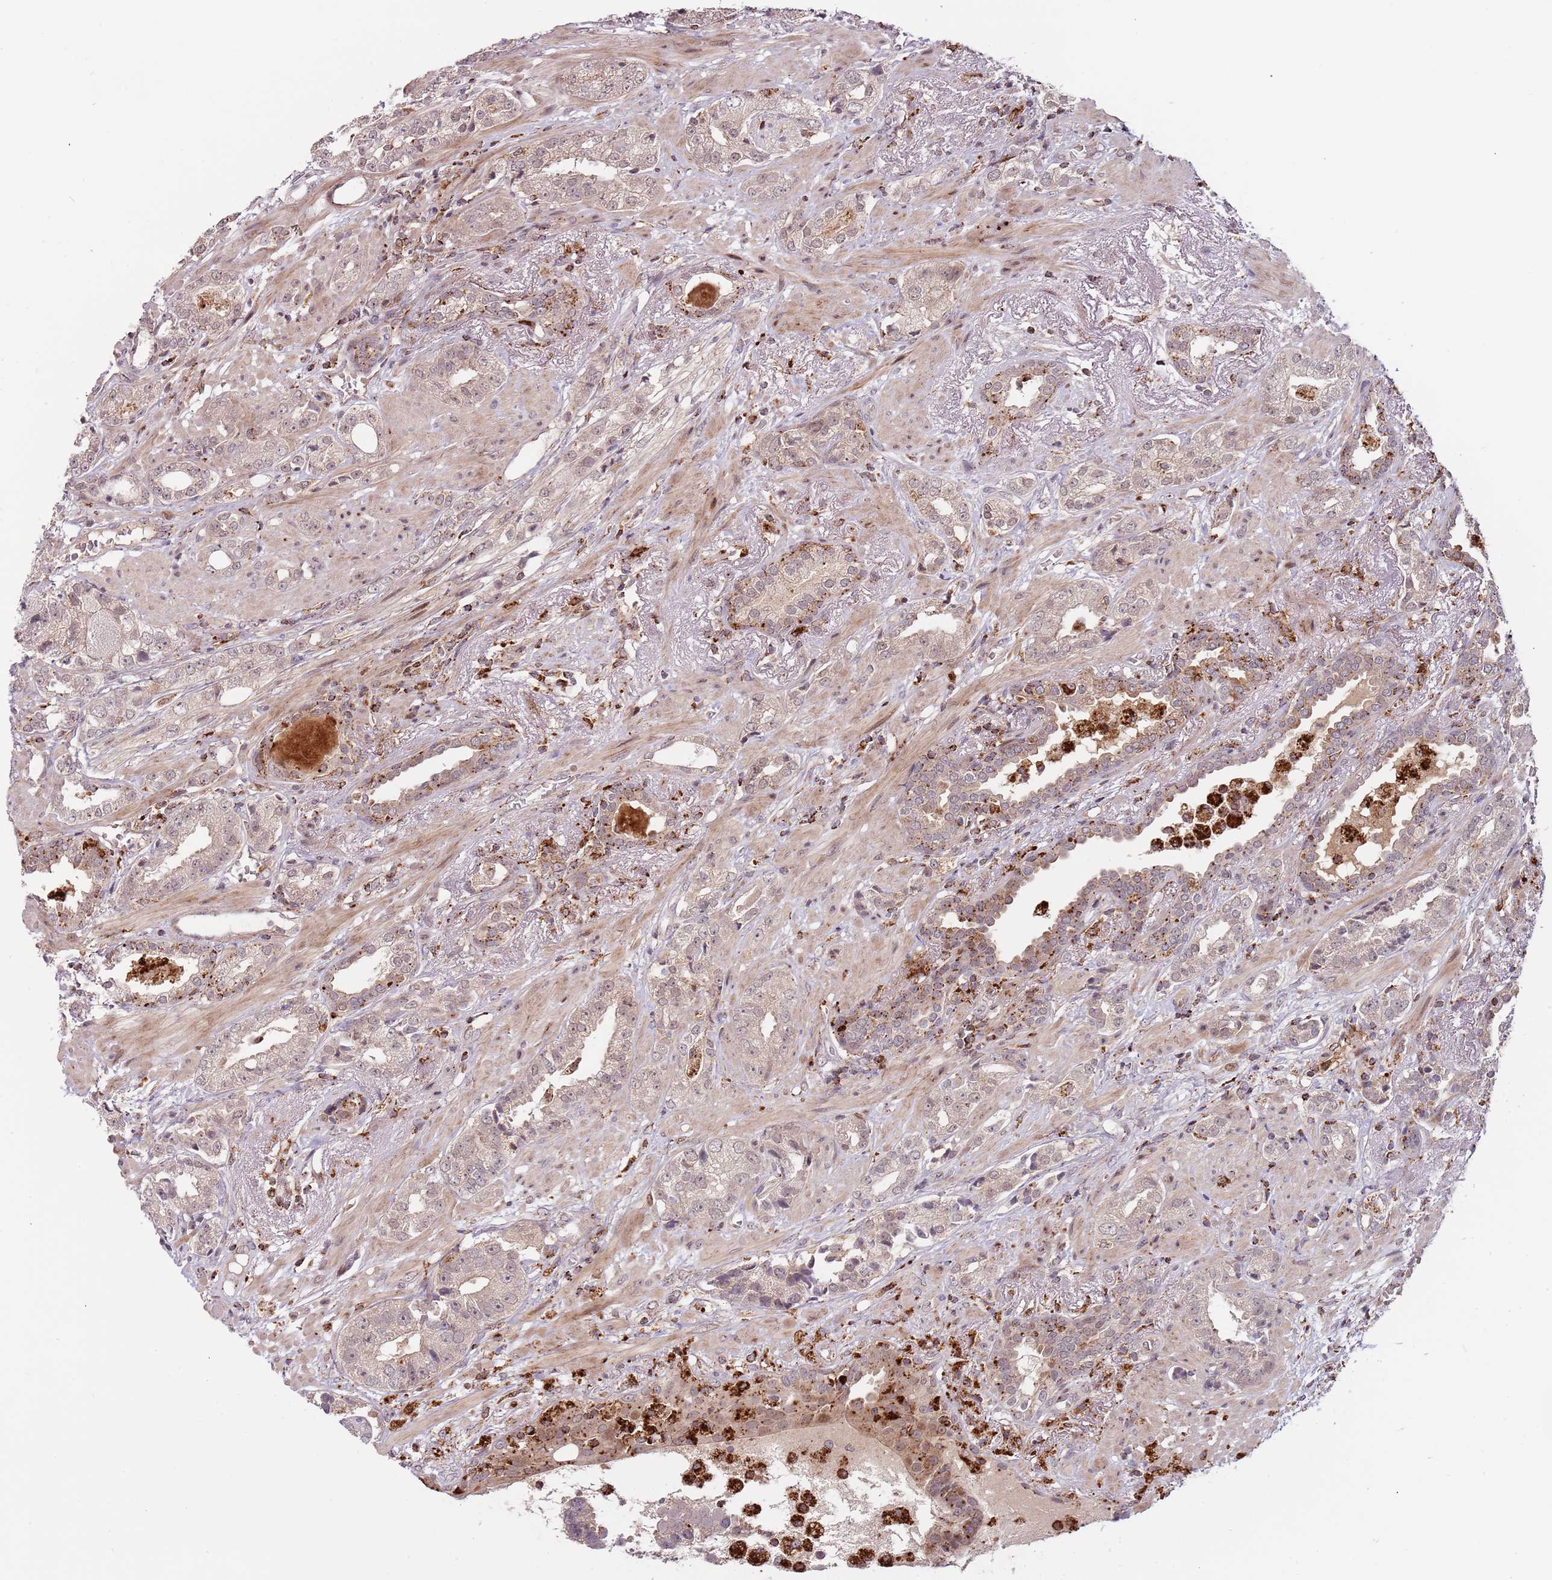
{"staining": {"intensity": "weak", "quantity": "25%-75%", "location": "cytoplasmic/membranous"}, "tissue": "prostate cancer", "cell_type": "Tumor cells", "image_type": "cancer", "snomed": [{"axis": "morphology", "description": "Adenocarcinoma, High grade"}, {"axis": "topography", "description": "Prostate"}], "caption": "A histopathology image showing weak cytoplasmic/membranous positivity in about 25%-75% of tumor cells in prostate cancer, as visualized by brown immunohistochemical staining.", "gene": "ULK3", "patient": {"sex": "male", "age": 71}}